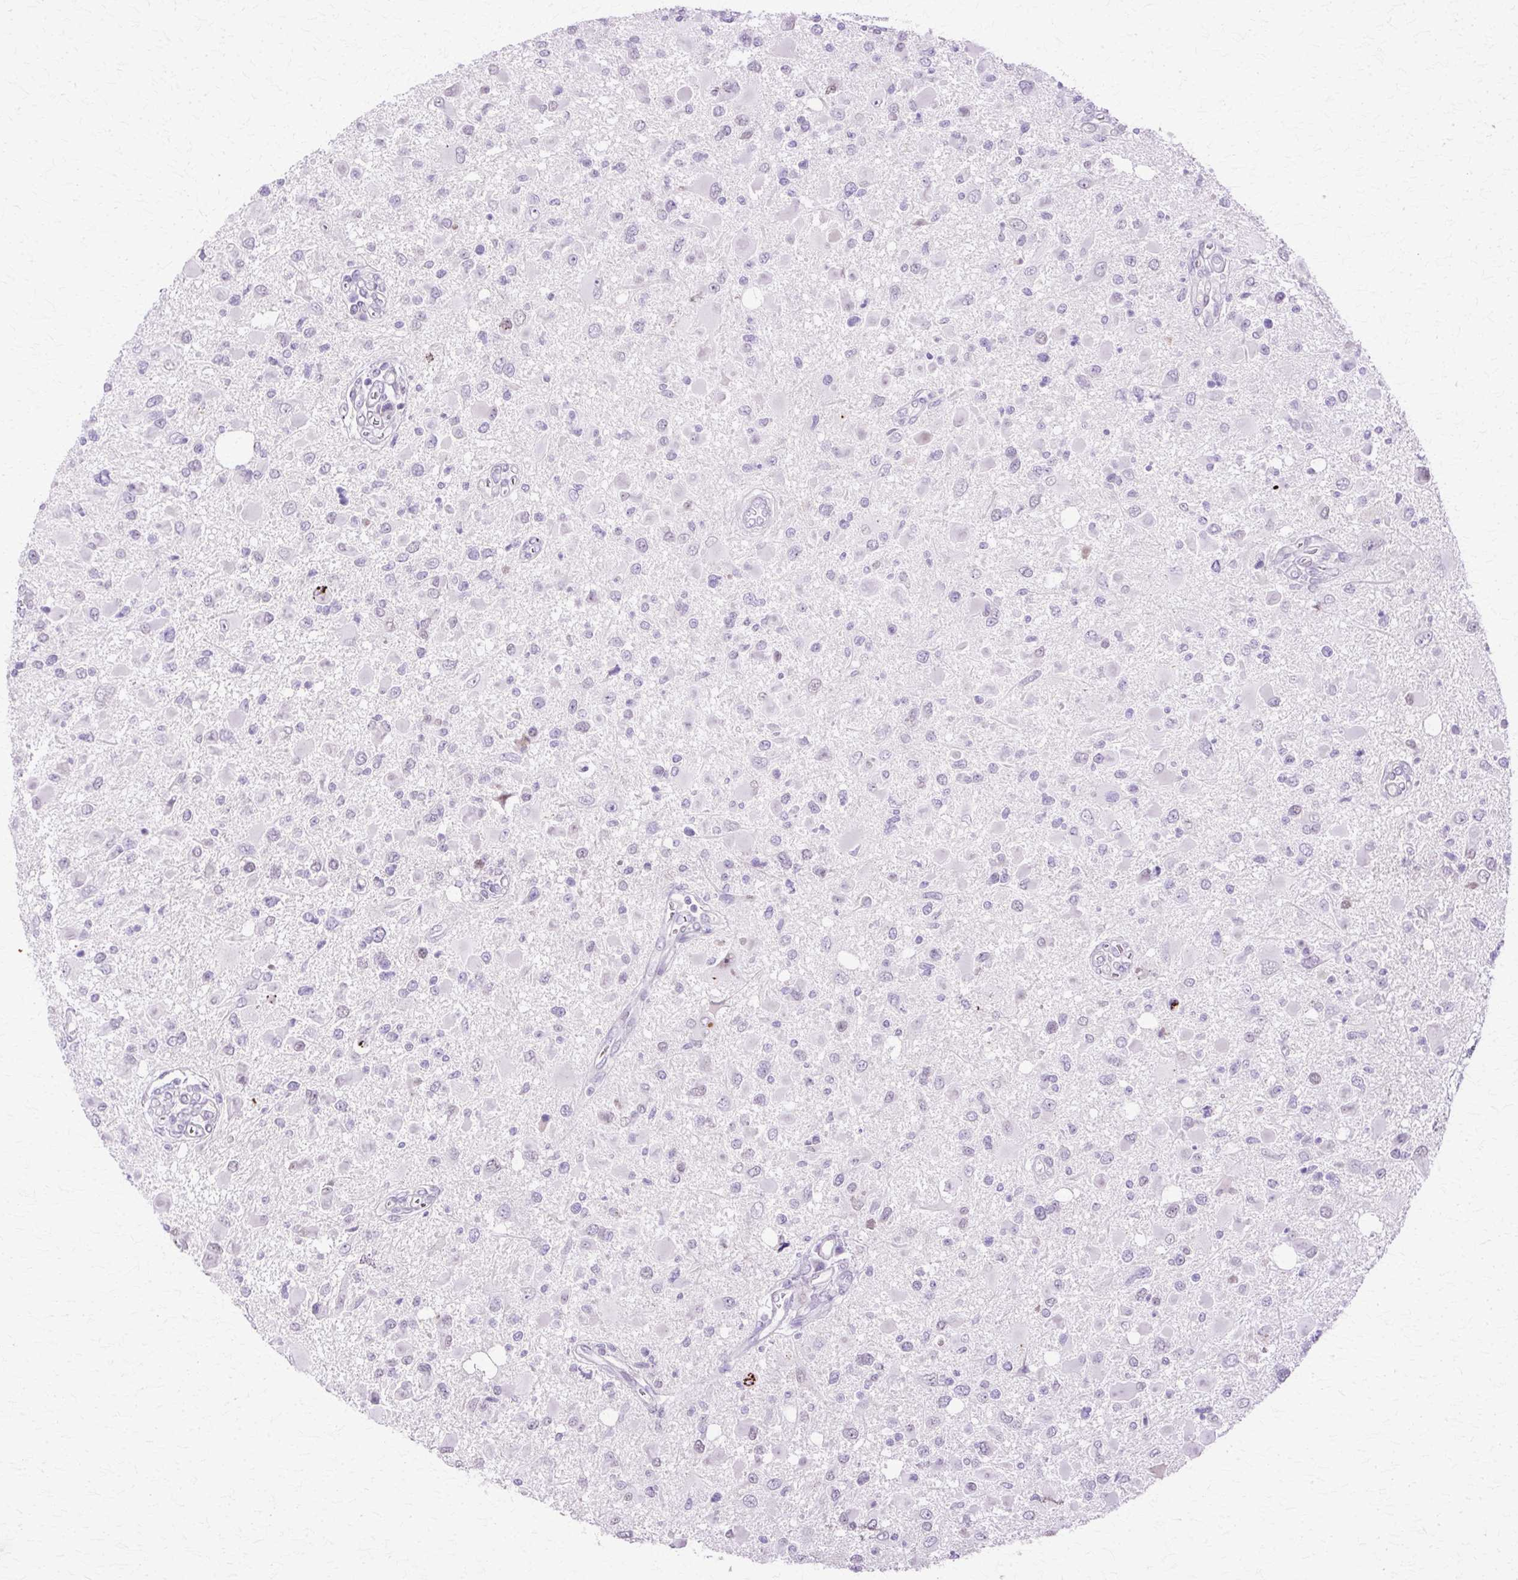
{"staining": {"intensity": "negative", "quantity": "none", "location": "none"}, "tissue": "glioma", "cell_type": "Tumor cells", "image_type": "cancer", "snomed": [{"axis": "morphology", "description": "Glioma, malignant, High grade"}, {"axis": "topography", "description": "Brain"}], "caption": "Micrograph shows no significant protein expression in tumor cells of glioma. Nuclei are stained in blue.", "gene": "HSPA8", "patient": {"sex": "male", "age": 53}}